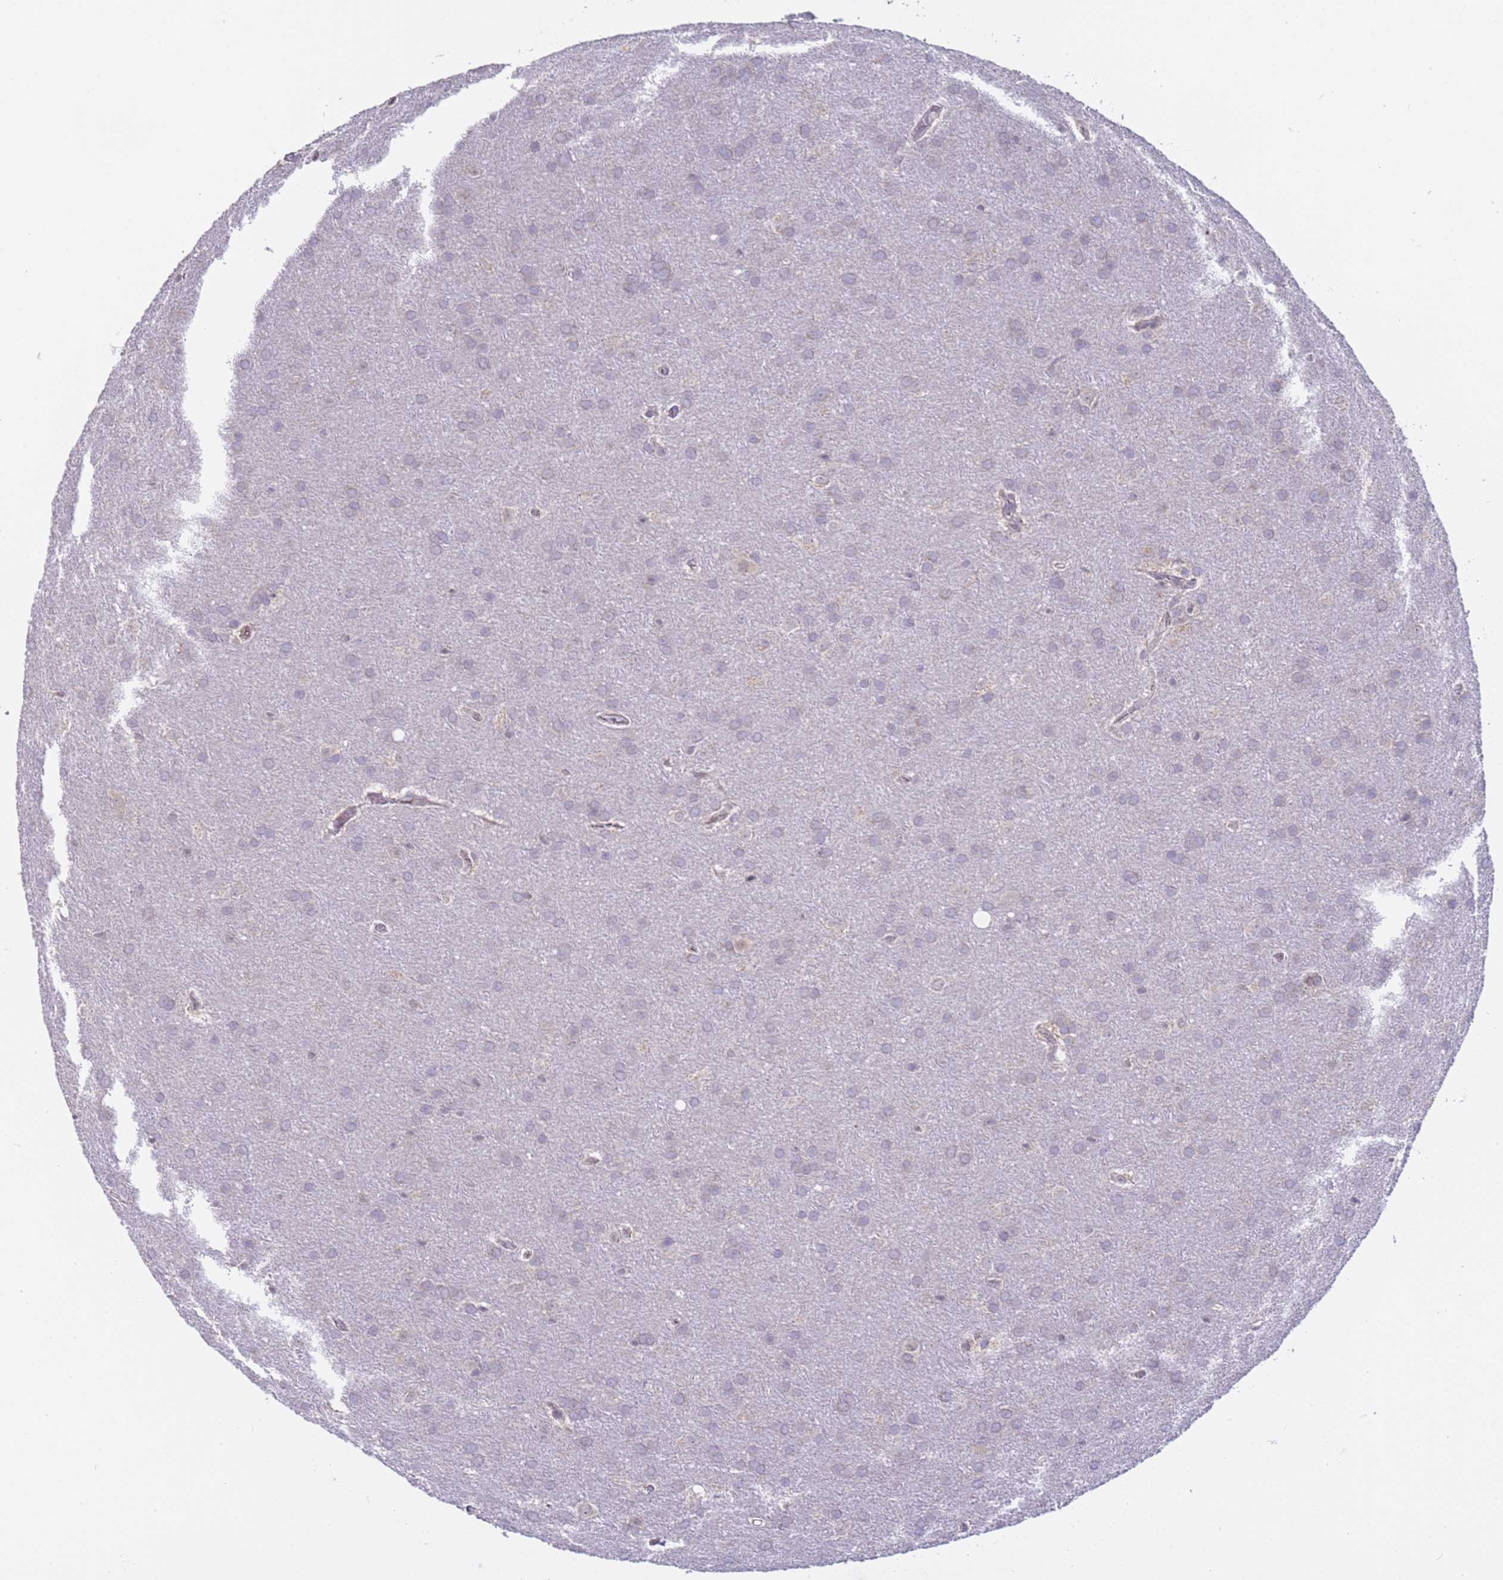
{"staining": {"intensity": "negative", "quantity": "none", "location": "none"}, "tissue": "glioma", "cell_type": "Tumor cells", "image_type": "cancer", "snomed": [{"axis": "morphology", "description": "Glioma, malignant, Low grade"}, {"axis": "topography", "description": "Brain"}], "caption": "Human glioma stained for a protein using IHC demonstrates no positivity in tumor cells.", "gene": "VWA3A", "patient": {"sex": "female", "age": 32}}